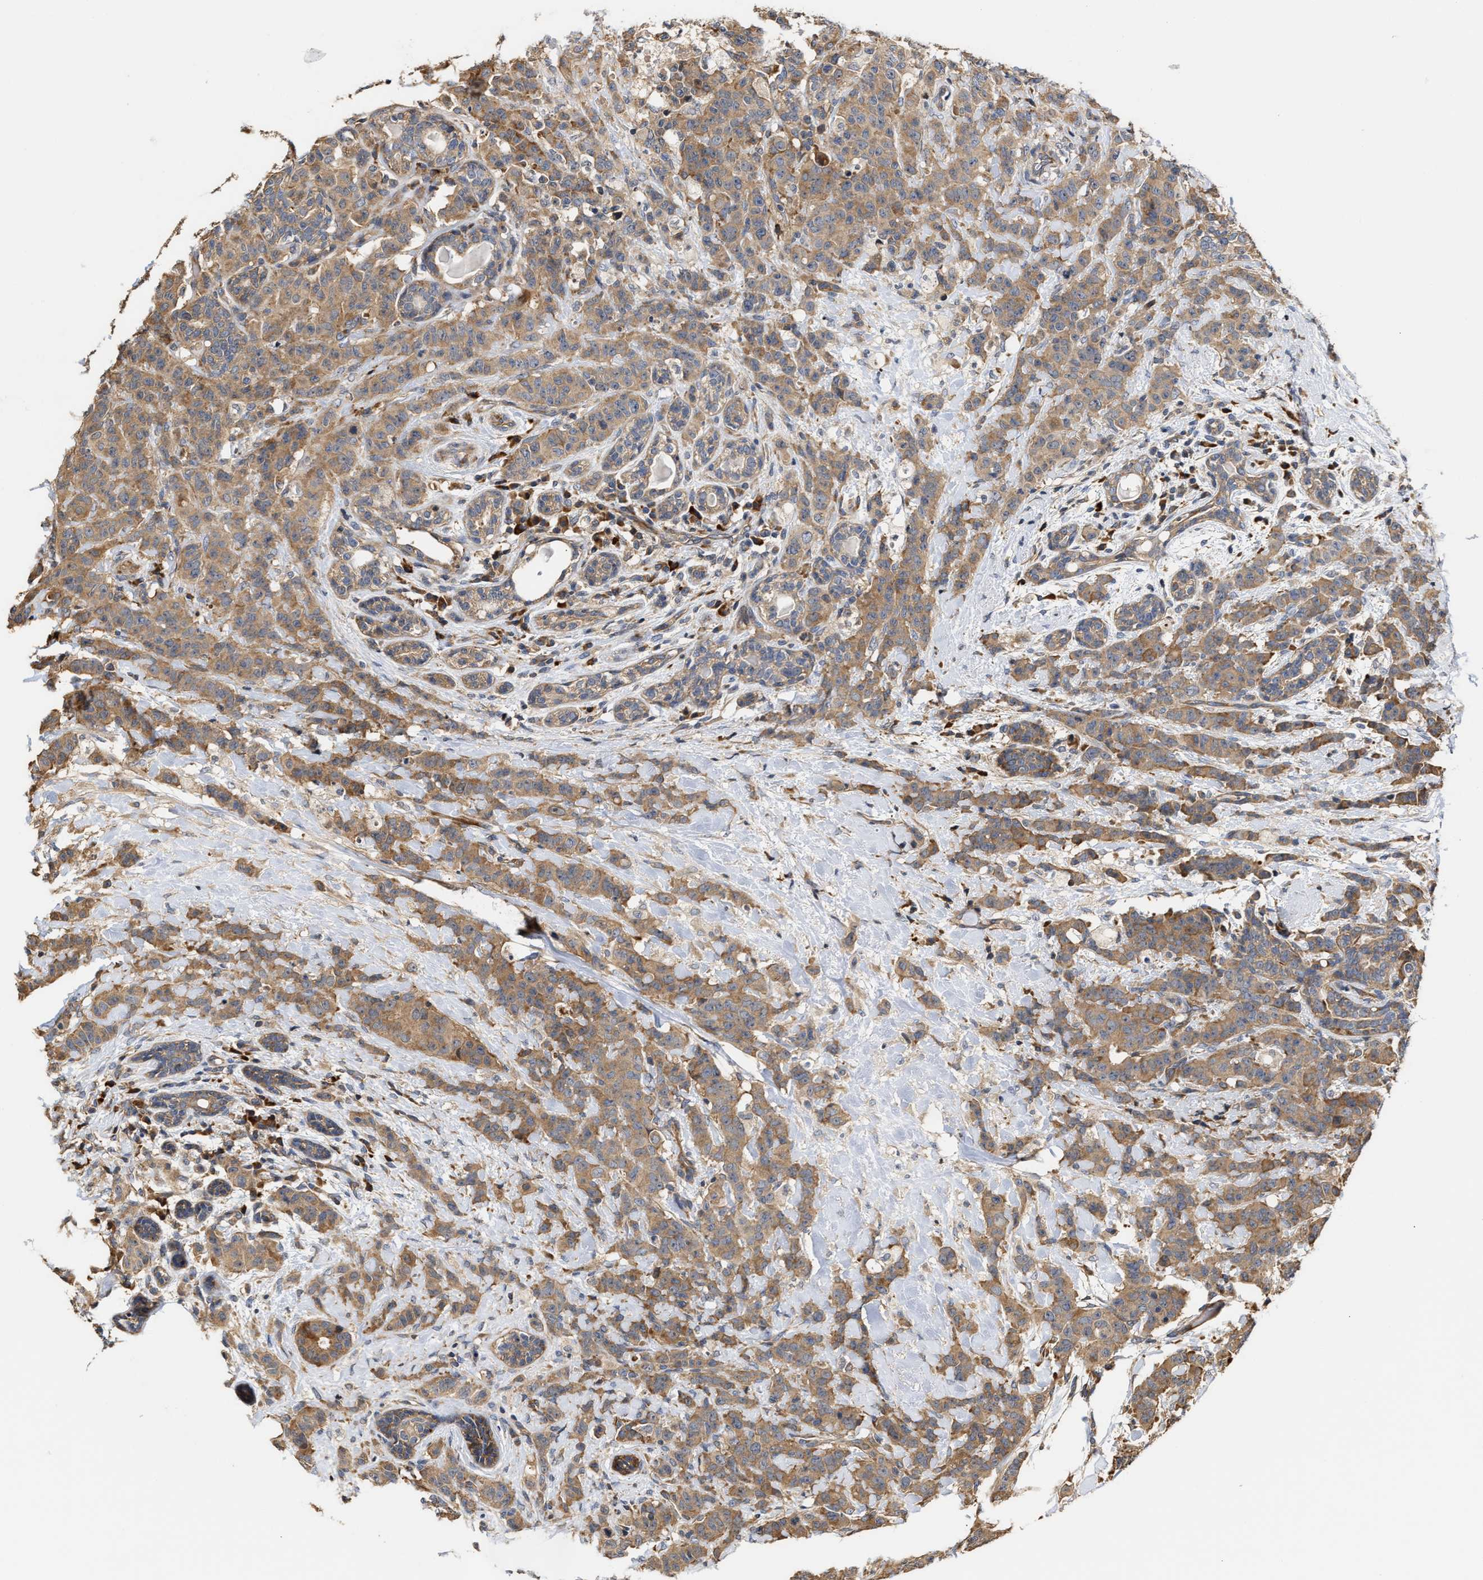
{"staining": {"intensity": "moderate", "quantity": ">75%", "location": "cytoplasmic/membranous"}, "tissue": "breast cancer", "cell_type": "Tumor cells", "image_type": "cancer", "snomed": [{"axis": "morphology", "description": "Normal tissue, NOS"}, {"axis": "morphology", "description": "Duct carcinoma"}, {"axis": "topography", "description": "Breast"}], "caption": "IHC staining of breast cancer, which reveals medium levels of moderate cytoplasmic/membranous positivity in about >75% of tumor cells indicating moderate cytoplasmic/membranous protein expression. The staining was performed using DAB (brown) for protein detection and nuclei were counterstained in hematoxylin (blue).", "gene": "CLIP2", "patient": {"sex": "female", "age": 40}}